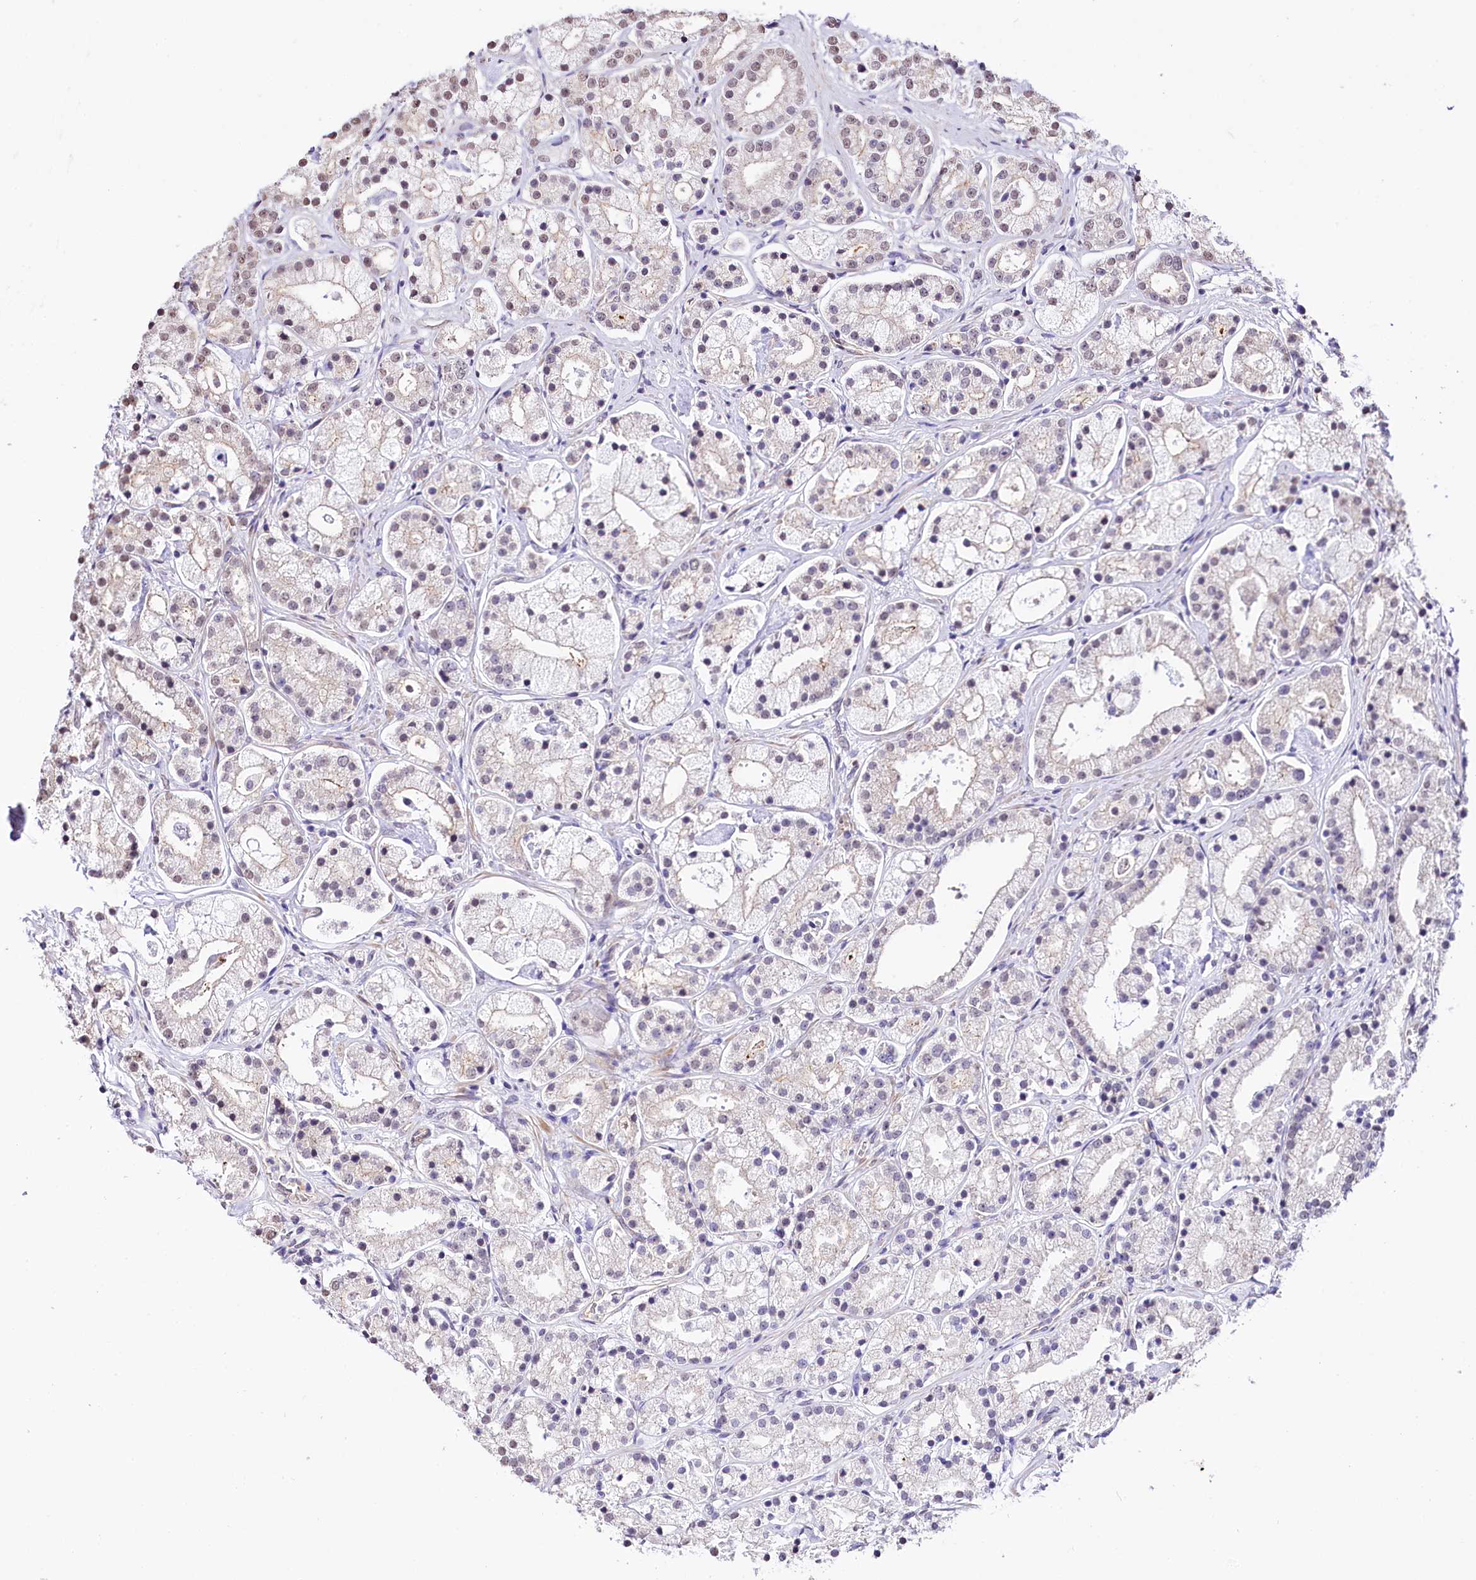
{"staining": {"intensity": "negative", "quantity": "none", "location": "none"}, "tissue": "prostate cancer", "cell_type": "Tumor cells", "image_type": "cancer", "snomed": [{"axis": "morphology", "description": "Adenocarcinoma, High grade"}, {"axis": "topography", "description": "Prostate"}], "caption": "Image shows no protein expression in tumor cells of prostate cancer tissue. The staining is performed using DAB (3,3'-diaminobenzidine) brown chromogen with nuclei counter-stained in using hematoxylin.", "gene": "ST7", "patient": {"sex": "male", "age": 69}}